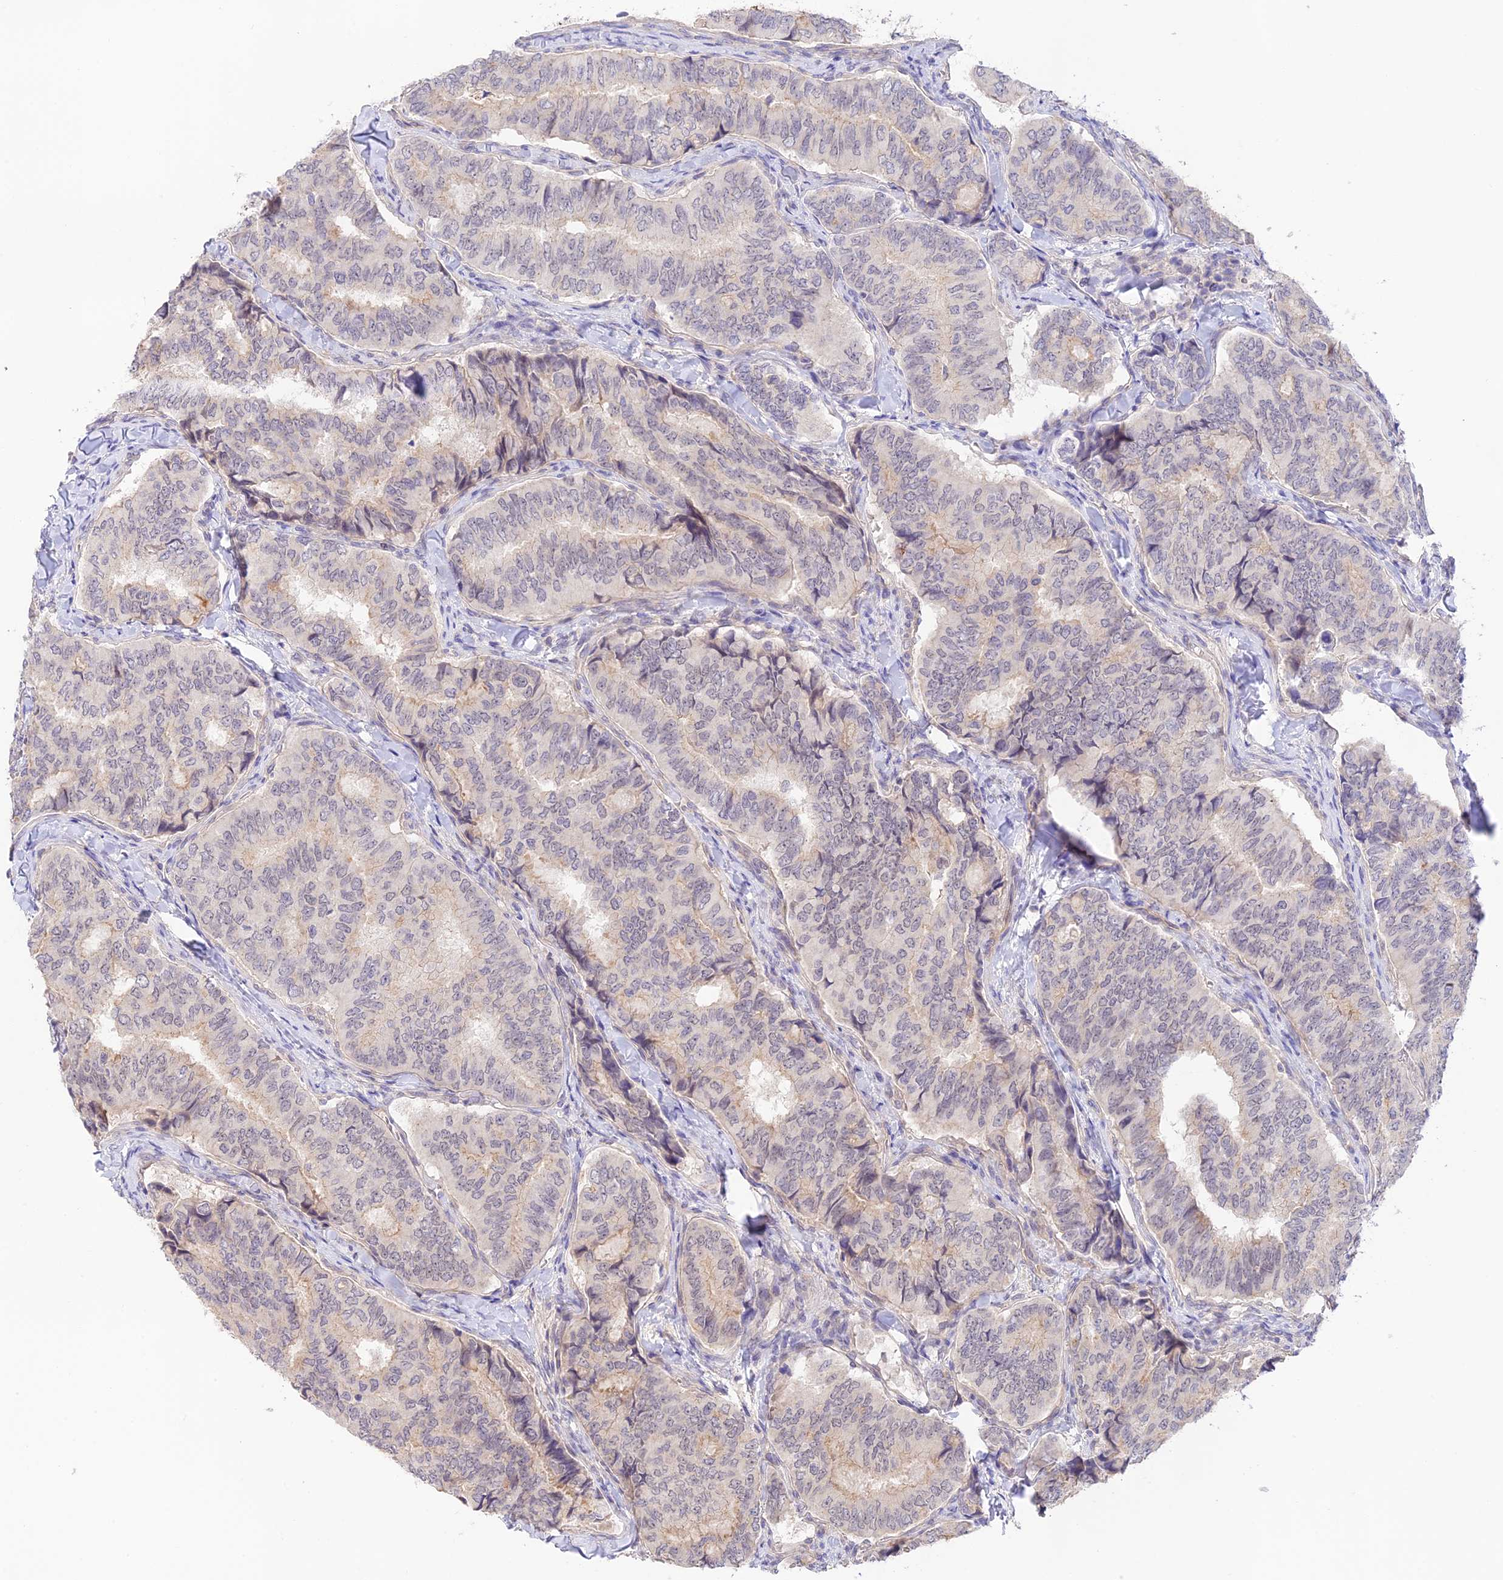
{"staining": {"intensity": "negative", "quantity": "none", "location": "none"}, "tissue": "thyroid cancer", "cell_type": "Tumor cells", "image_type": "cancer", "snomed": [{"axis": "morphology", "description": "Papillary adenocarcinoma, NOS"}, {"axis": "topography", "description": "Thyroid gland"}], "caption": "An image of thyroid cancer (papillary adenocarcinoma) stained for a protein reveals no brown staining in tumor cells. Nuclei are stained in blue.", "gene": "CAMSAP3", "patient": {"sex": "female", "age": 35}}